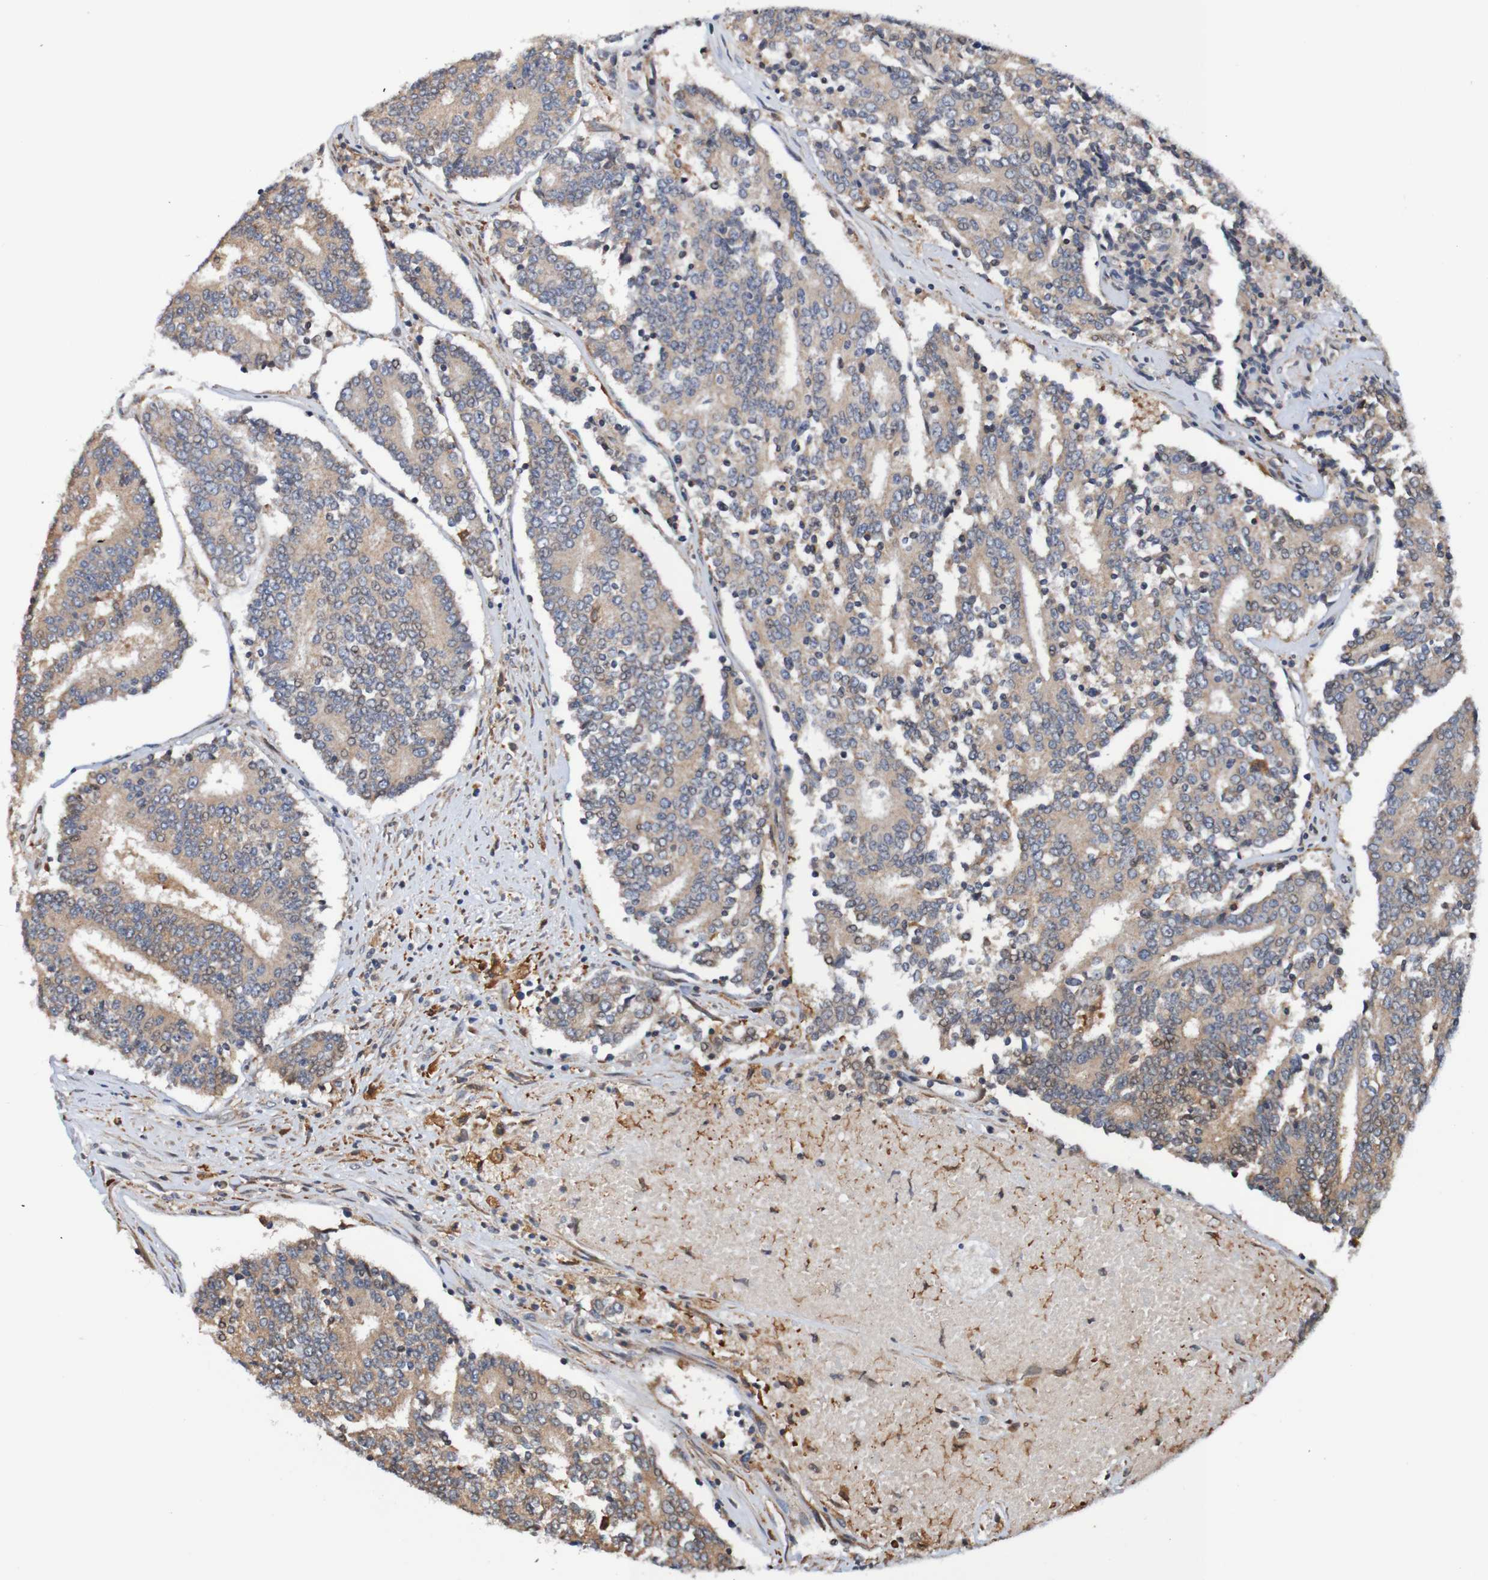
{"staining": {"intensity": "weak", "quantity": ">75%", "location": "cytoplasmic/membranous"}, "tissue": "prostate cancer", "cell_type": "Tumor cells", "image_type": "cancer", "snomed": [{"axis": "morphology", "description": "Normal tissue, NOS"}, {"axis": "morphology", "description": "Adenocarcinoma, High grade"}, {"axis": "topography", "description": "Prostate"}, {"axis": "topography", "description": "Seminal veicle"}], "caption": "Immunohistochemistry (IHC) image of human prostate cancer (adenocarcinoma (high-grade)) stained for a protein (brown), which displays low levels of weak cytoplasmic/membranous positivity in approximately >75% of tumor cells.", "gene": "AXIN1", "patient": {"sex": "male", "age": 55}}